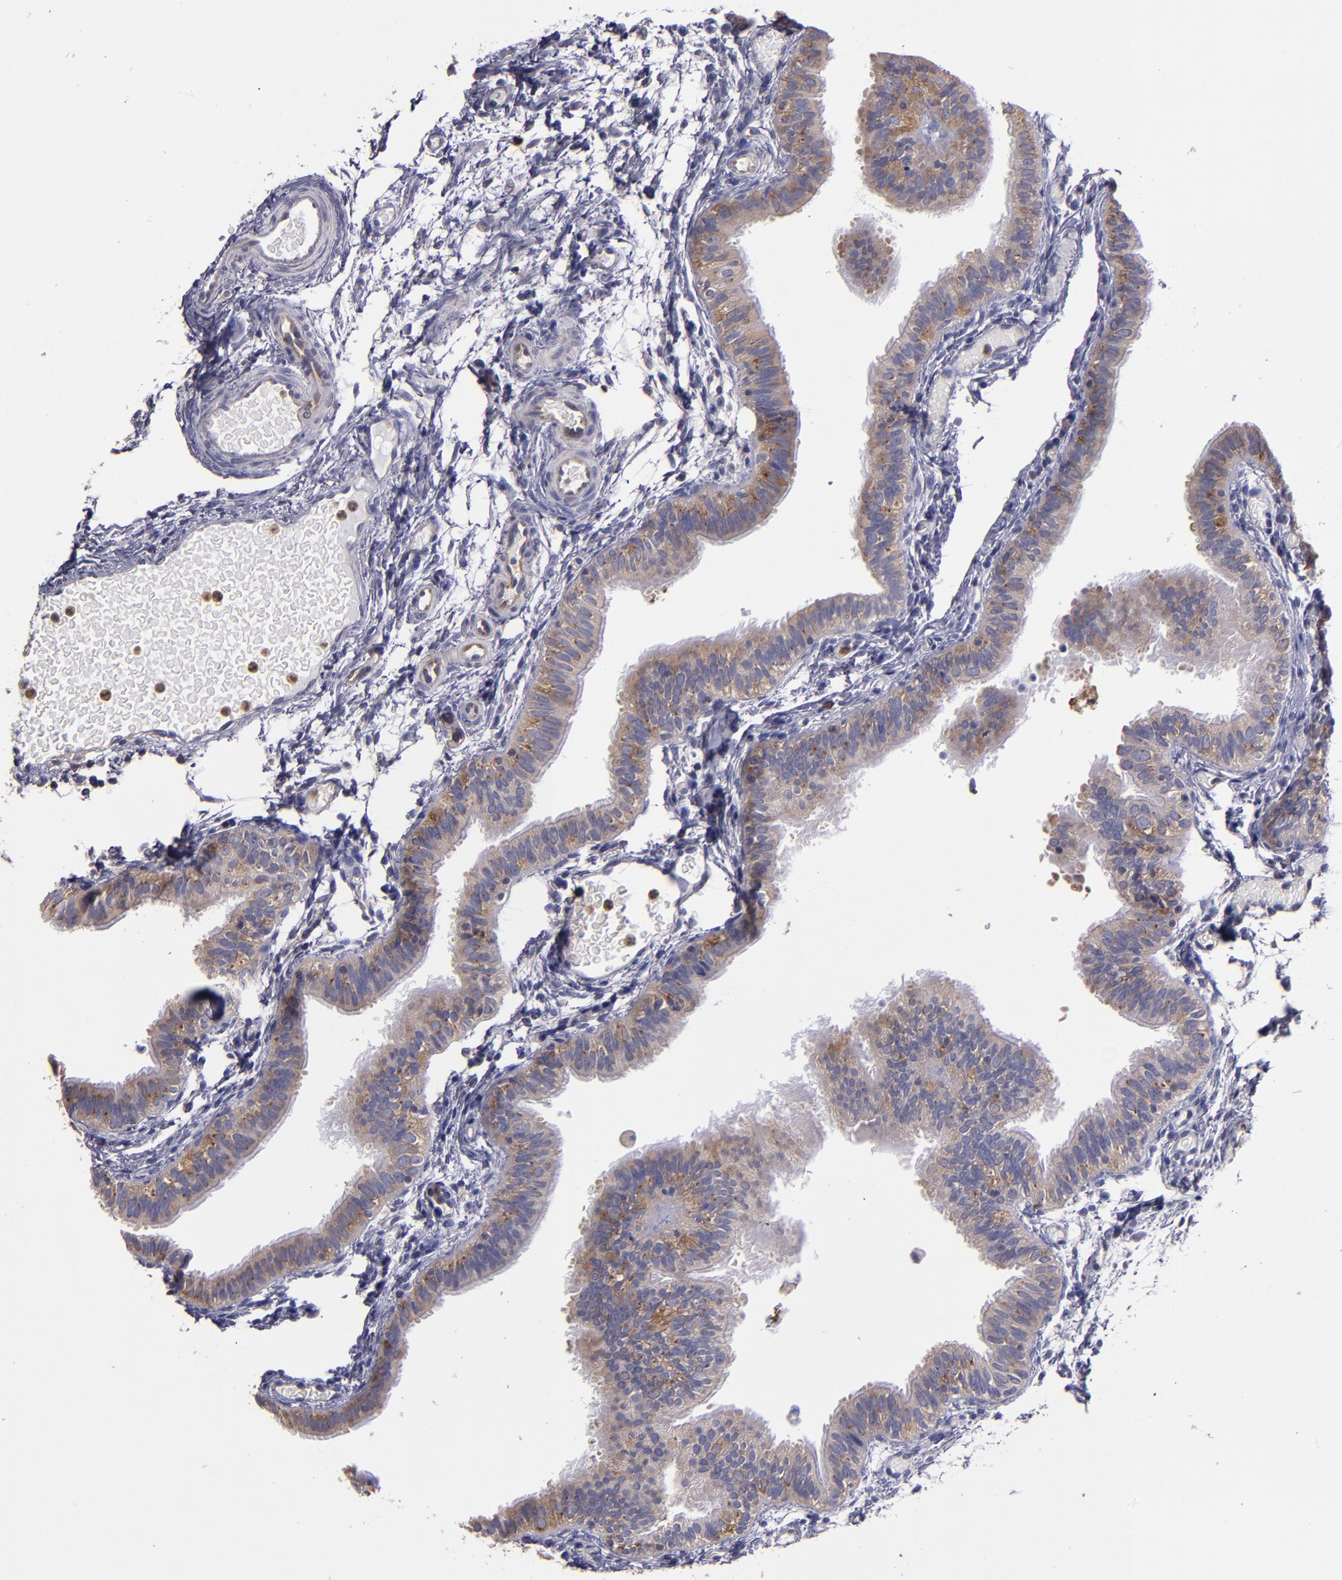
{"staining": {"intensity": "moderate", "quantity": "25%-75%", "location": "cytoplasmic/membranous"}, "tissue": "fallopian tube", "cell_type": "Glandular cells", "image_type": "normal", "snomed": [{"axis": "morphology", "description": "Normal tissue, NOS"}, {"axis": "morphology", "description": "Dermoid, NOS"}, {"axis": "topography", "description": "Fallopian tube"}], "caption": "A high-resolution photomicrograph shows IHC staining of benign fallopian tube, which reveals moderate cytoplasmic/membranous staining in about 25%-75% of glandular cells.", "gene": "CARS1", "patient": {"sex": "female", "age": 33}}